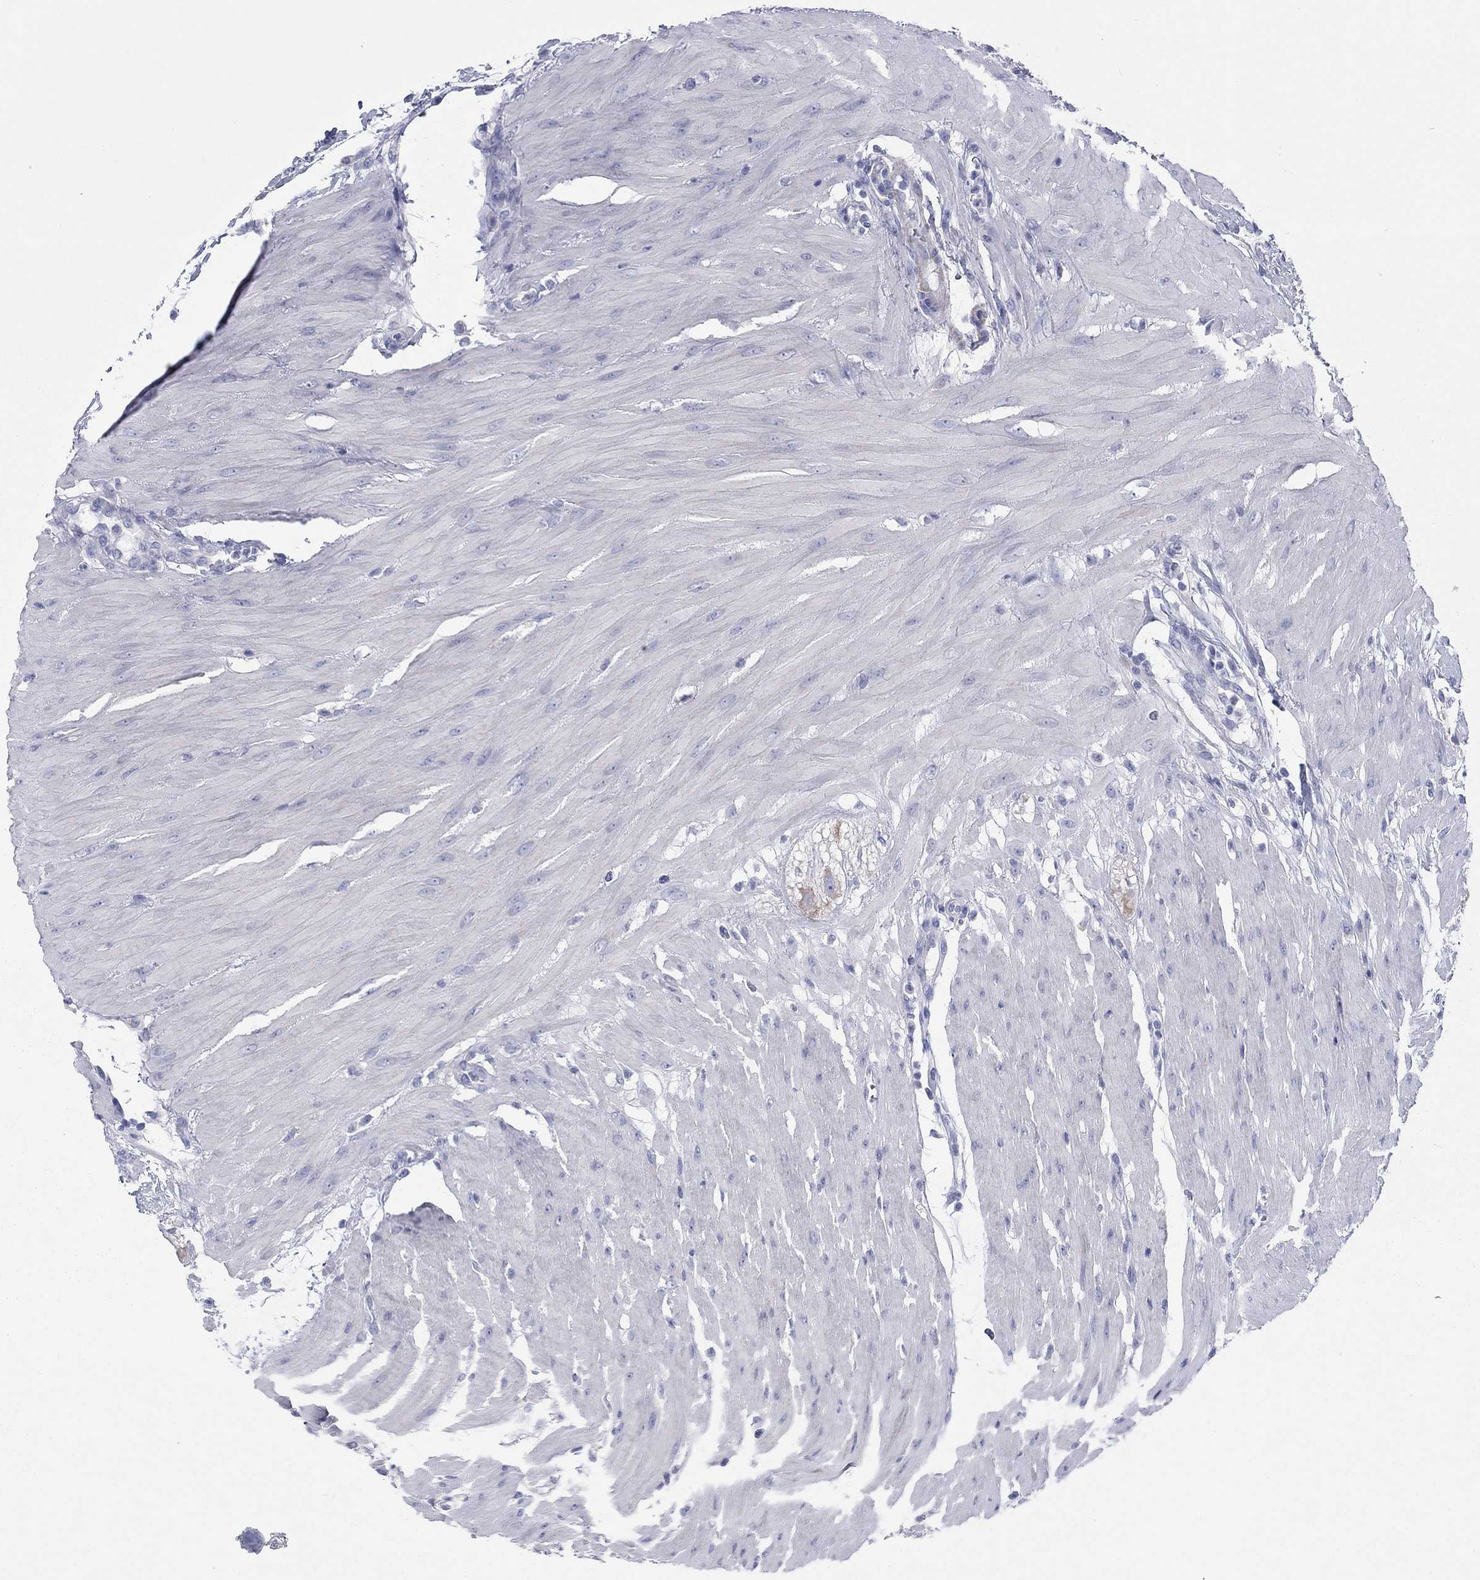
{"staining": {"intensity": "weak", "quantity": "25%-75%", "location": "cytoplasmic/membranous"}, "tissue": "colon", "cell_type": "Endothelial cells", "image_type": "normal", "snomed": [{"axis": "morphology", "description": "Normal tissue, NOS"}, {"axis": "morphology", "description": "Adenocarcinoma, NOS"}, {"axis": "topography", "description": "Colon"}], "caption": "Protein expression analysis of unremarkable colon demonstrates weak cytoplasmic/membranous positivity in approximately 25%-75% of endothelial cells.", "gene": "MGST3", "patient": {"sex": "male", "age": 65}}